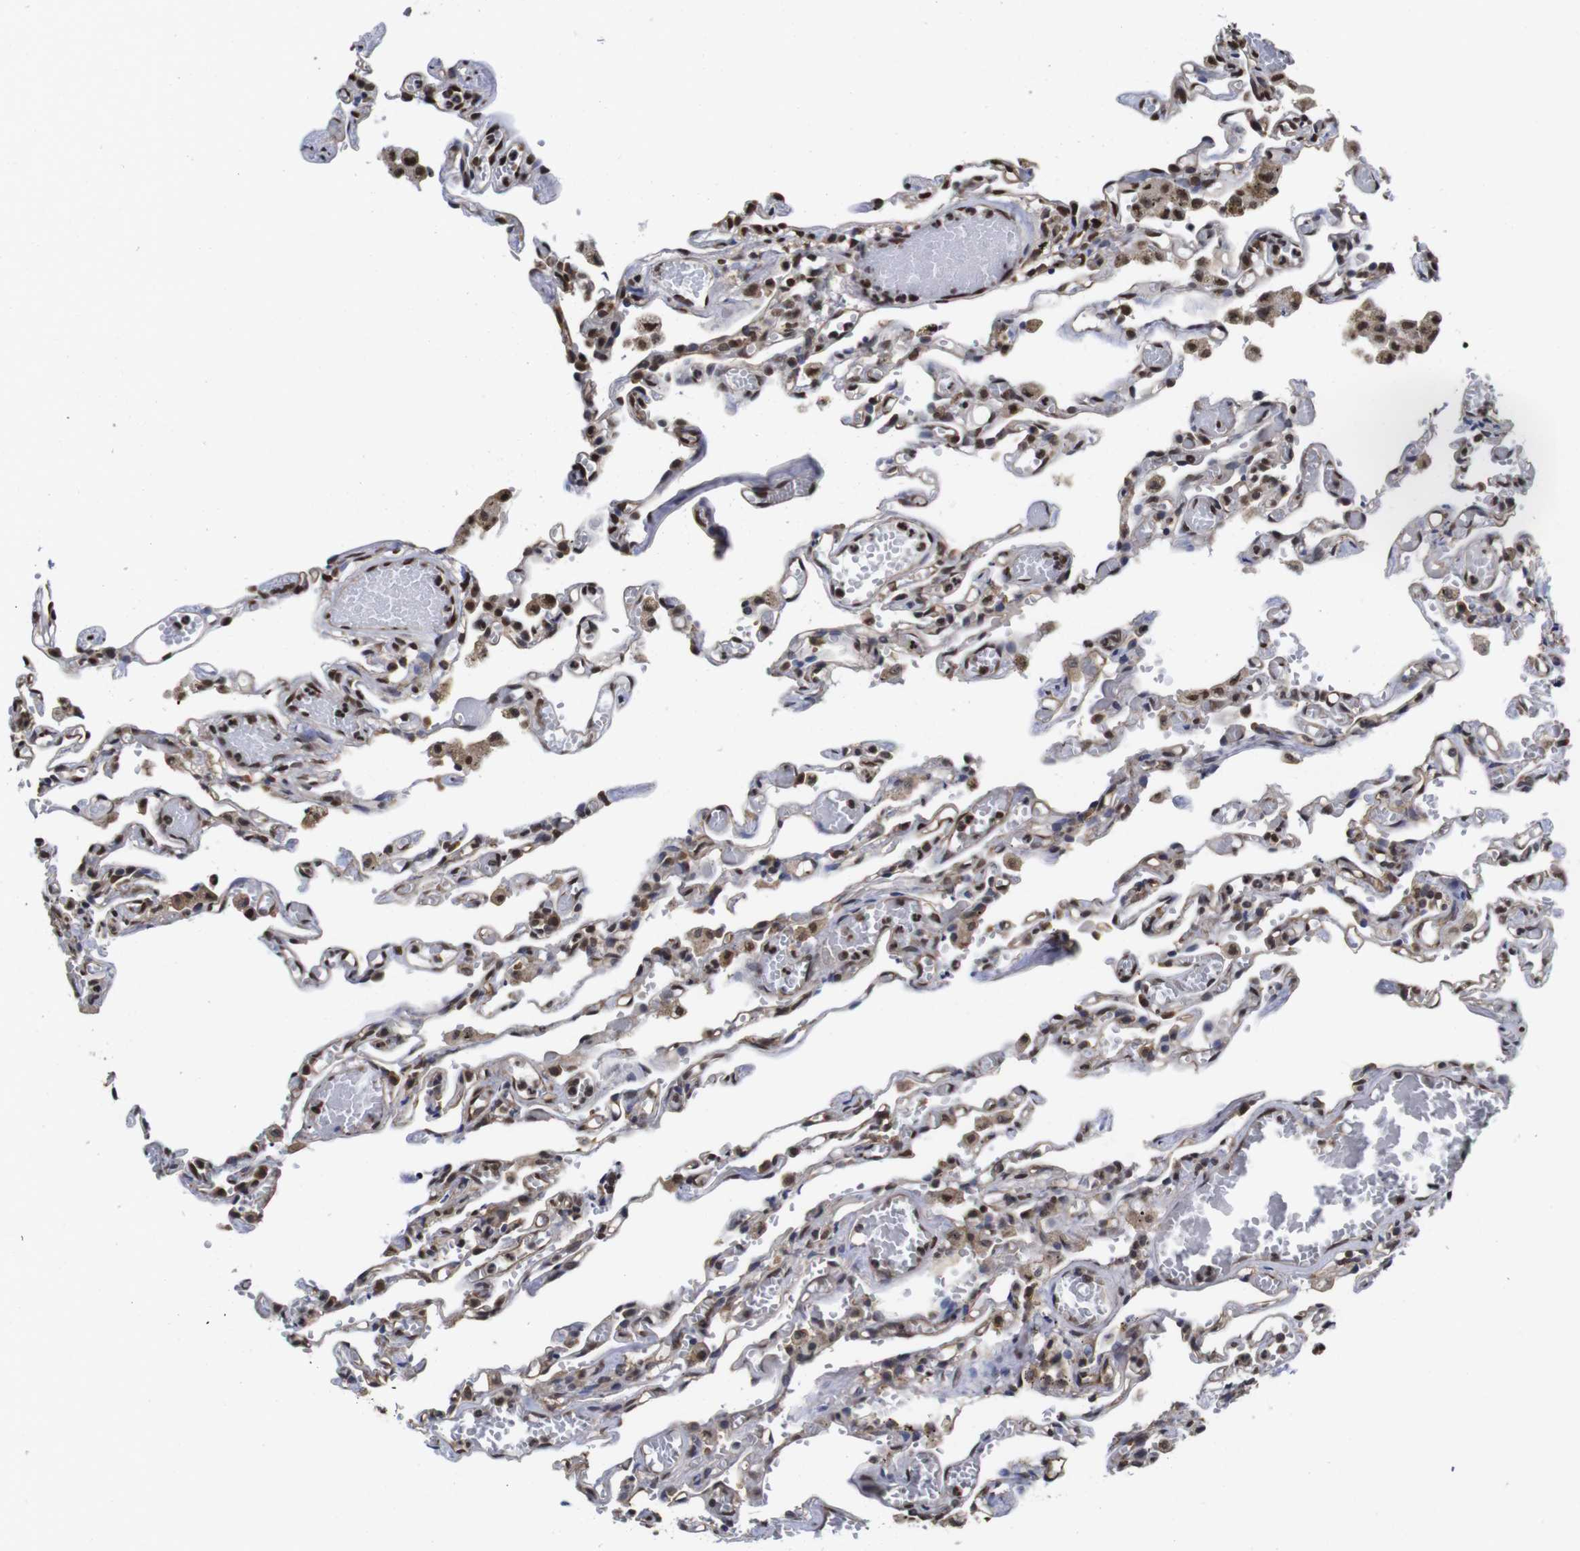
{"staining": {"intensity": "moderate", "quantity": "25%-75%", "location": "cytoplasmic/membranous,nuclear"}, "tissue": "lung", "cell_type": "Alveolar cells", "image_type": "normal", "snomed": [{"axis": "morphology", "description": "Normal tissue, NOS"}, {"axis": "topography", "description": "Lung"}], "caption": "Immunohistochemistry of unremarkable human lung demonstrates medium levels of moderate cytoplasmic/membranous,nuclear positivity in approximately 25%-75% of alveolar cells. (brown staining indicates protein expression, while blue staining denotes nuclei).", "gene": "SUMO3", "patient": {"sex": "male", "age": 21}}